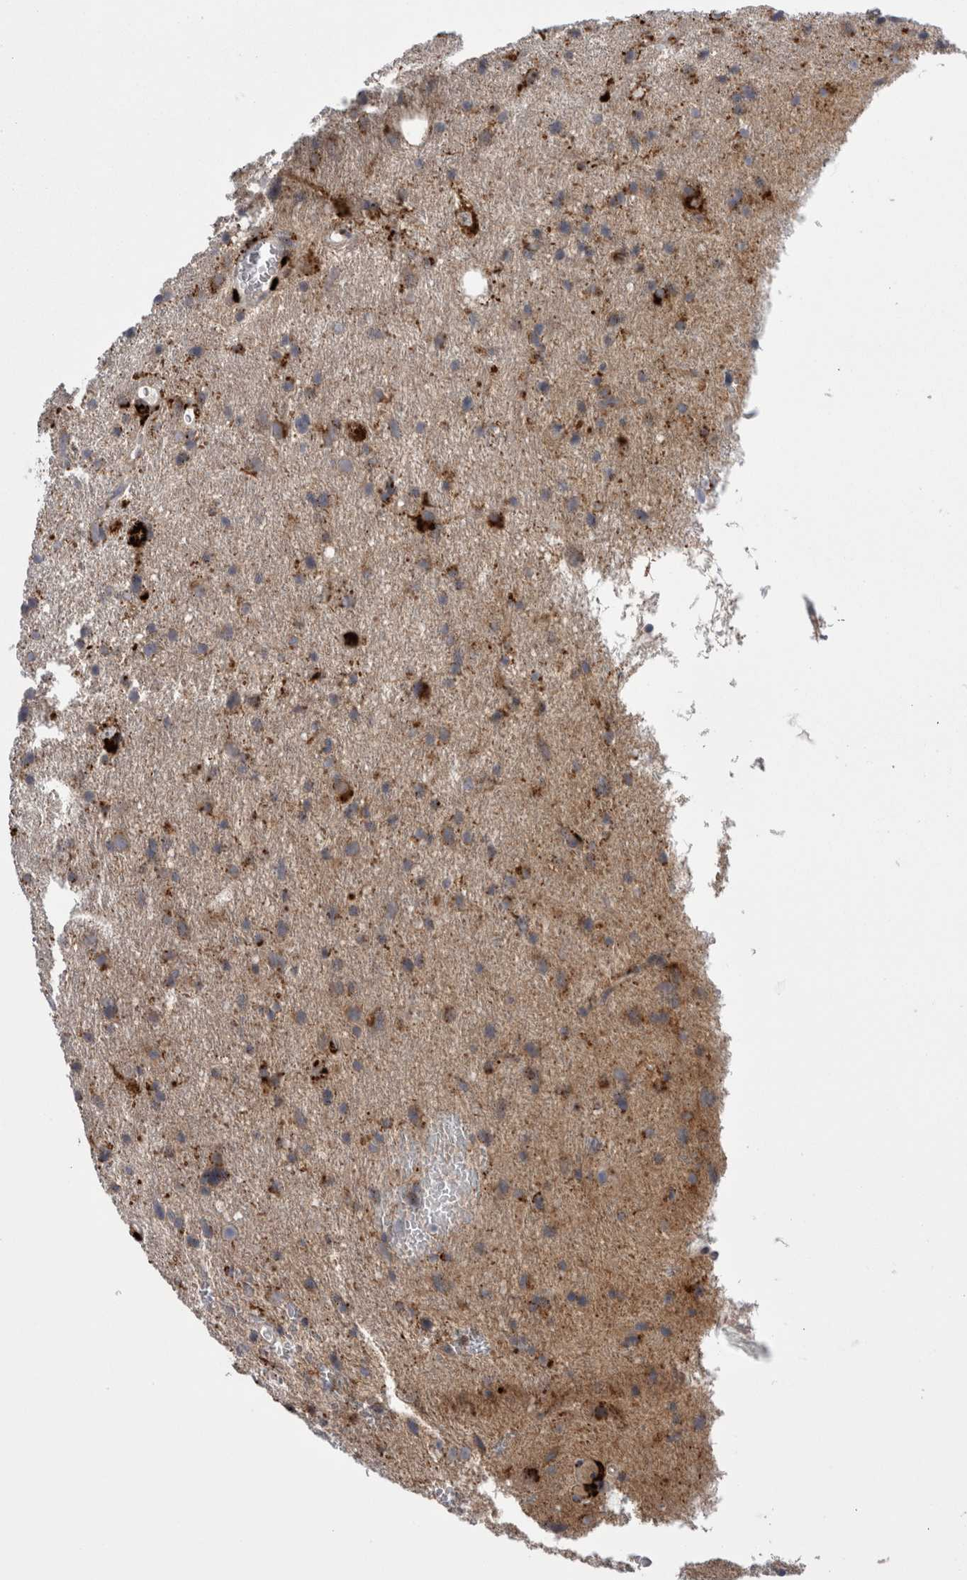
{"staining": {"intensity": "strong", "quantity": "<25%", "location": "cytoplasmic/membranous"}, "tissue": "glioma", "cell_type": "Tumor cells", "image_type": "cancer", "snomed": [{"axis": "morphology", "description": "Glioma, malignant, Low grade"}, {"axis": "topography", "description": "Brain"}], "caption": "Immunohistochemical staining of human malignant glioma (low-grade) displays strong cytoplasmic/membranous protein staining in about <25% of tumor cells. The staining is performed using DAB (3,3'-diaminobenzidine) brown chromogen to label protein expression. The nuclei are counter-stained blue using hematoxylin.", "gene": "EPDR1", "patient": {"sex": "male", "age": 77}}